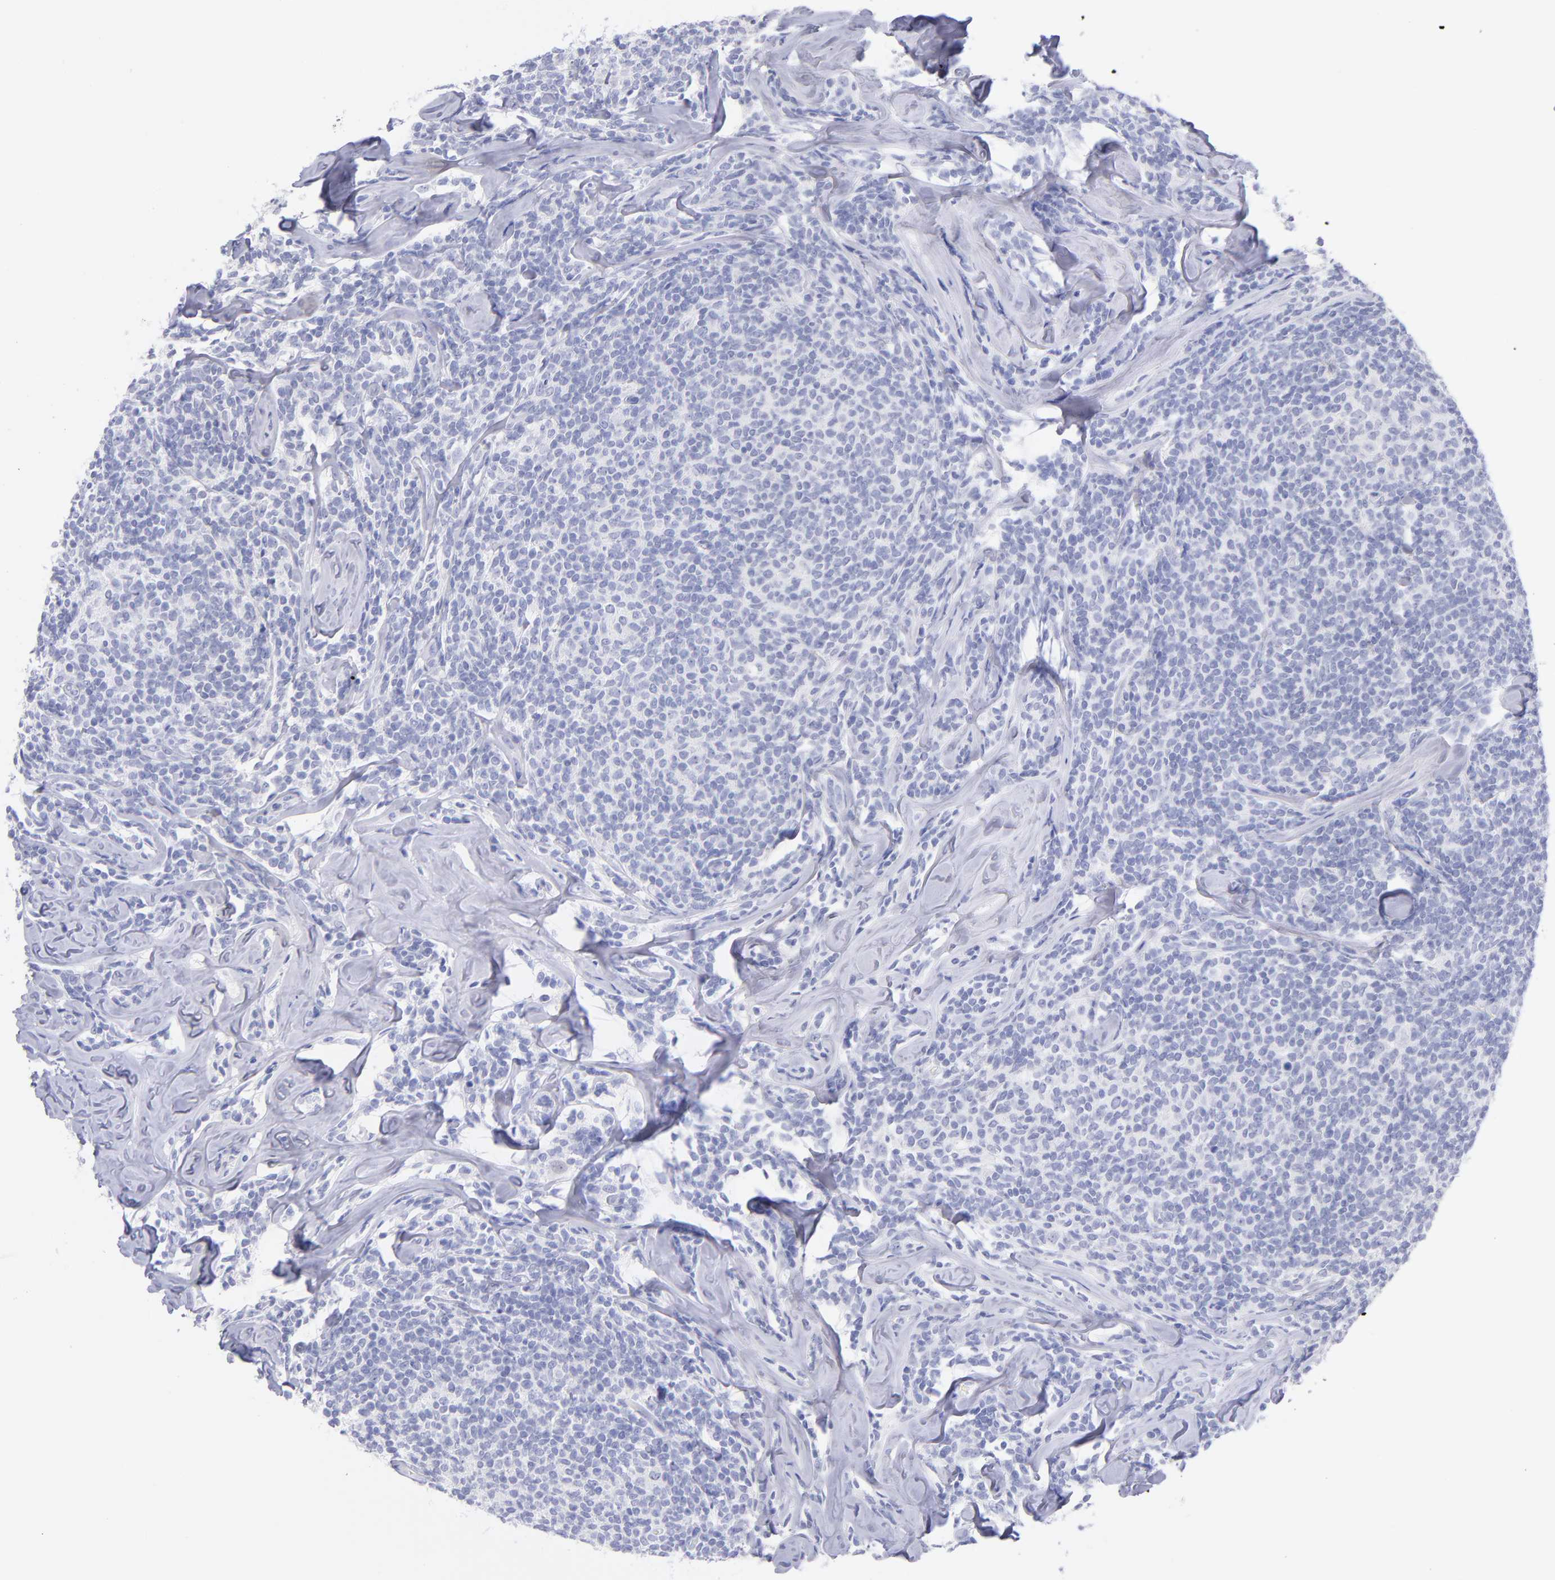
{"staining": {"intensity": "negative", "quantity": "none", "location": "none"}, "tissue": "lymphoma", "cell_type": "Tumor cells", "image_type": "cancer", "snomed": [{"axis": "morphology", "description": "Malignant lymphoma, non-Hodgkin's type, Low grade"}, {"axis": "topography", "description": "Lymph node"}], "caption": "An IHC image of lymphoma is shown. There is no staining in tumor cells of lymphoma.", "gene": "SCGN", "patient": {"sex": "female", "age": 56}}